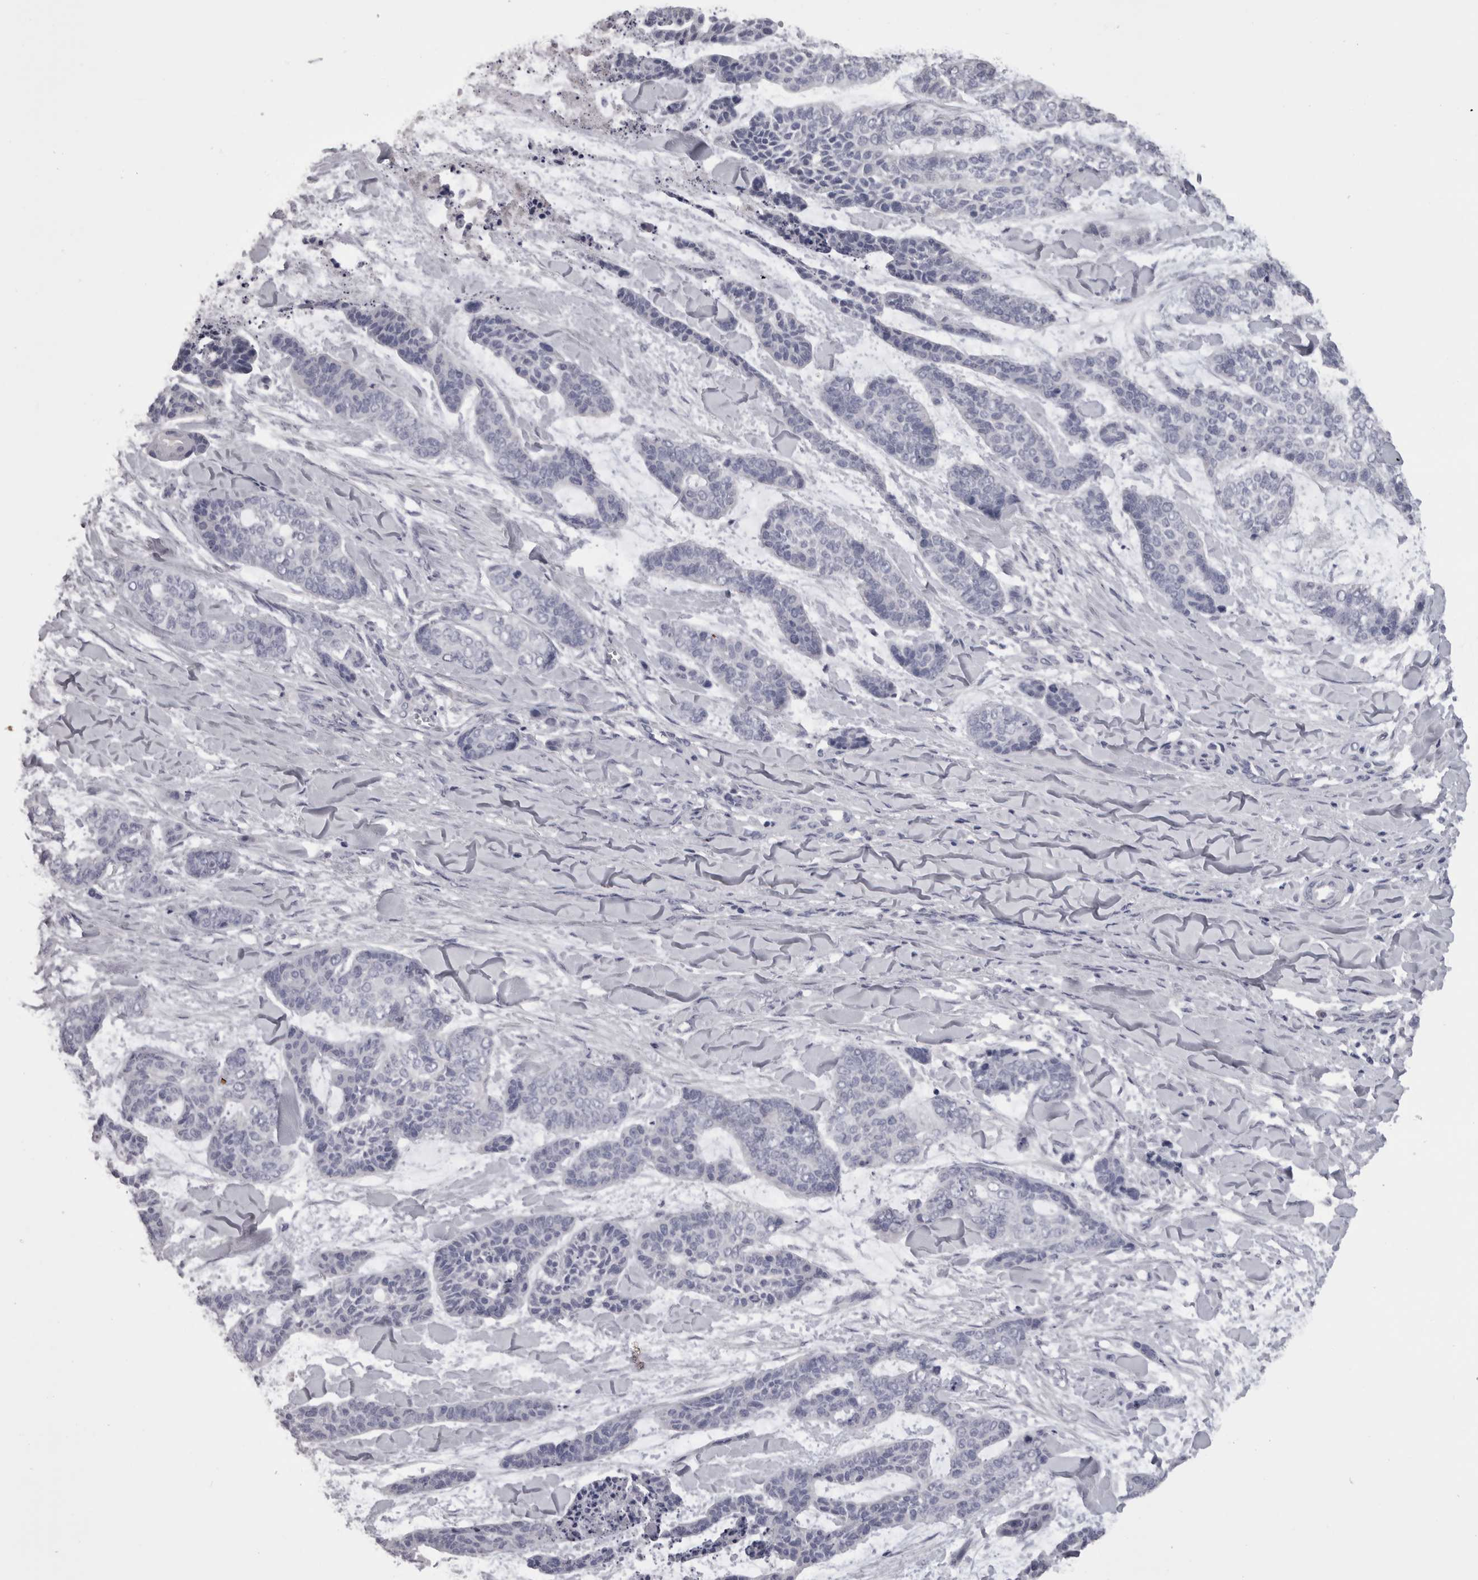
{"staining": {"intensity": "negative", "quantity": "none", "location": "none"}, "tissue": "skin cancer", "cell_type": "Tumor cells", "image_type": "cancer", "snomed": [{"axis": "morphology", "description": "Basal cell carcinoma"}, {"axis": "topography", "description": "Skin"}], "caption": "High power microscopy image of an immunohistochemistry (IHC) micrograph of skin basal cell carcinoma, revealing no significant positivity in tumor cells. (DAB (3,3'-diaminobenzidine) IHC, high magnification).", "gene": "CAMK2D", "patient": {"sex": "female", "age": 64}}